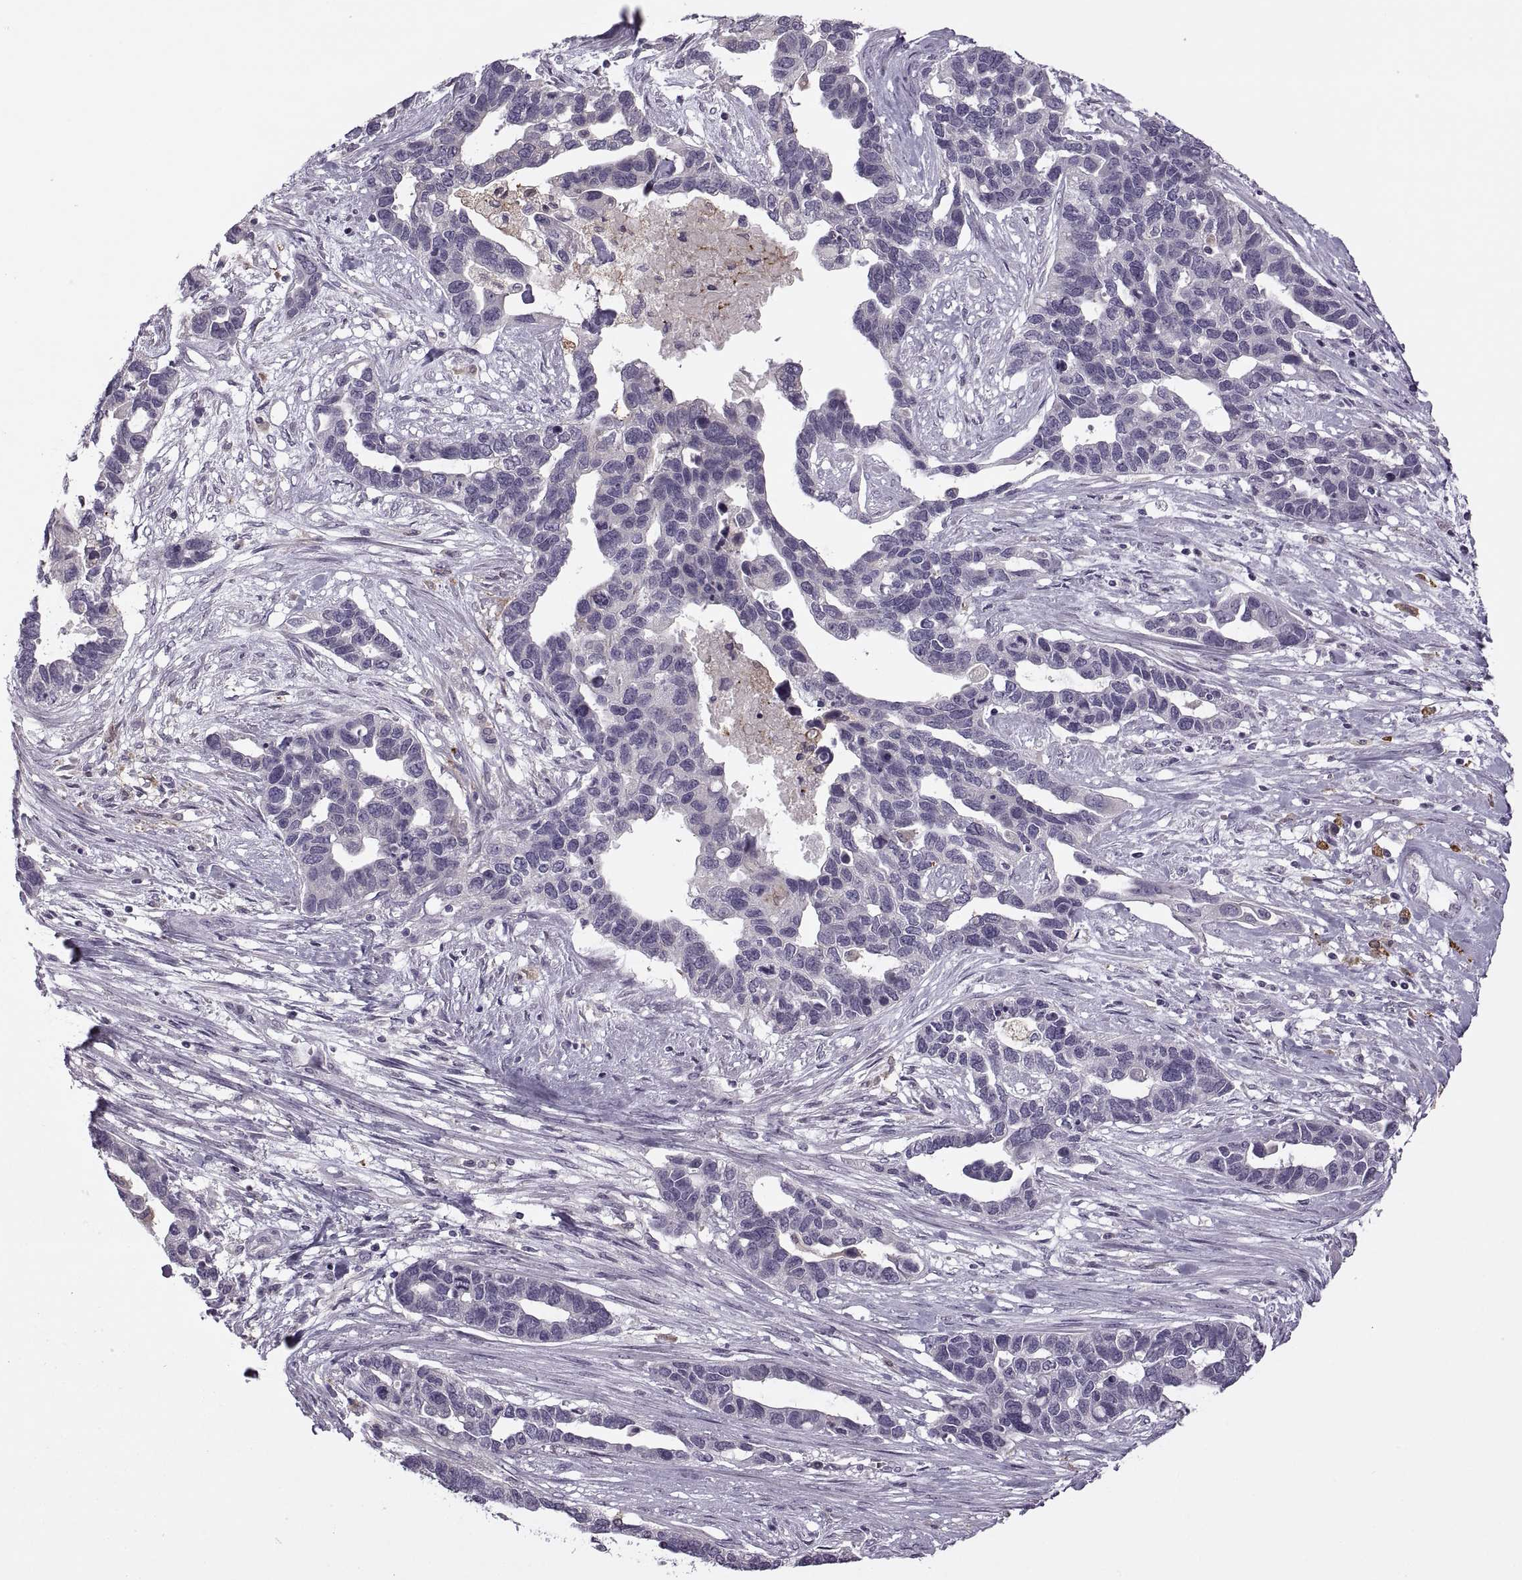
{"staining": {"intensity": "negative", "quantity": "none", "location": "none"}, "tissue": "ovarian cancer", "cell_type": "Tumor cells", "image_type": "cancer", "snomed": [{"axis": "morphology", "description": "Cystadenocarcinoma, serous, NOS"}, {"axis": "topography", "description": "Ovary"}], "caption": "DAB immunohistochemical staining of ovarian cancer (serous cystadenocarcinoma) displays no significant expression in tumor cells.", "gene": "H2AP", "patient": {"sex": "female", "age": 54}}